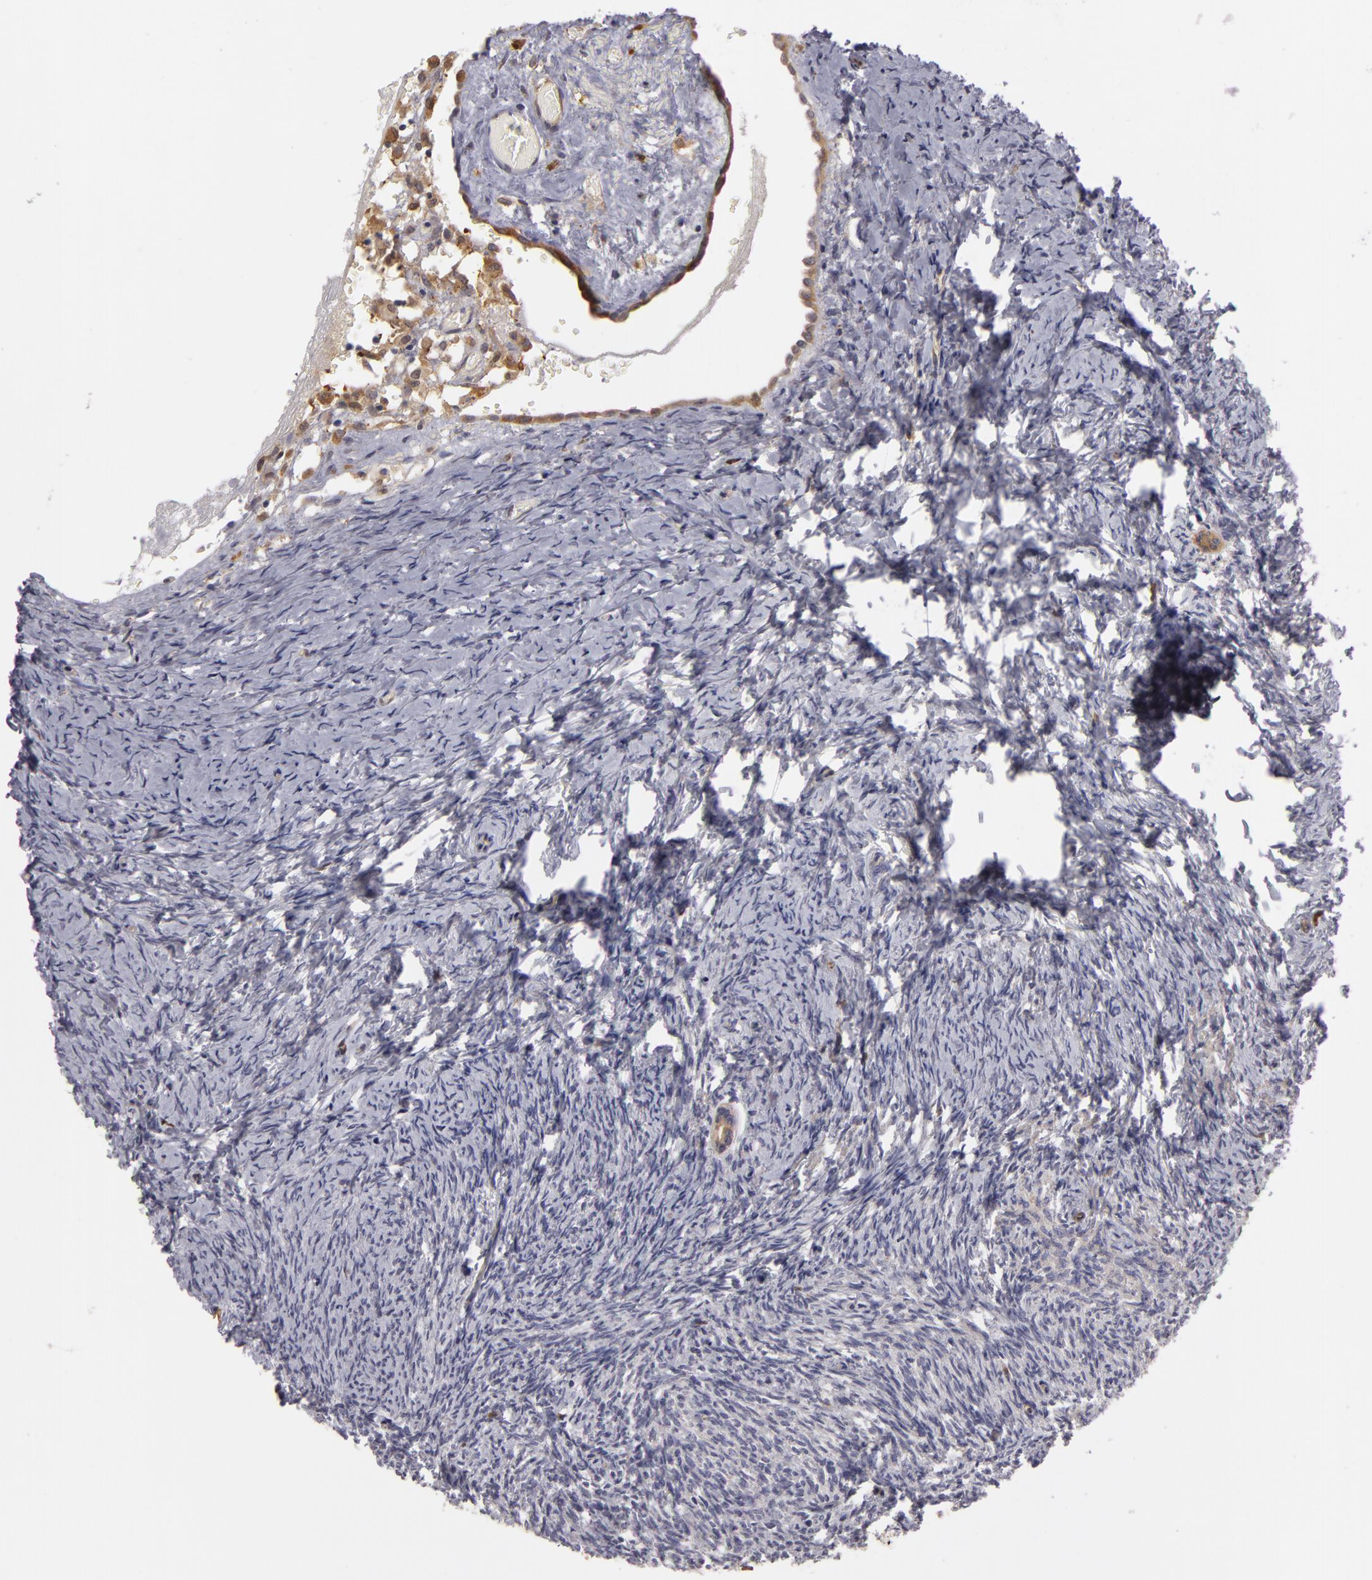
{"staining": {"intensity": "weak", "quantity": "25%-75%", "location": "cytoplasmic/membranous"}, "tissue": "ovary", "cell_type": "Follicle cells", "image_type": "normal", "snomed": [{"axis": "morphology", "description": "Normal tissue, NOS"}, {"axis": "topography", "description": "Ovary"}], "caption": "Weak cytoplasmic/membranous protein expression is seen in about 25%-75% of follicle cells in ovary.", "gene": "ZNF229", "patient": {"sex": "female", "age": 54}}